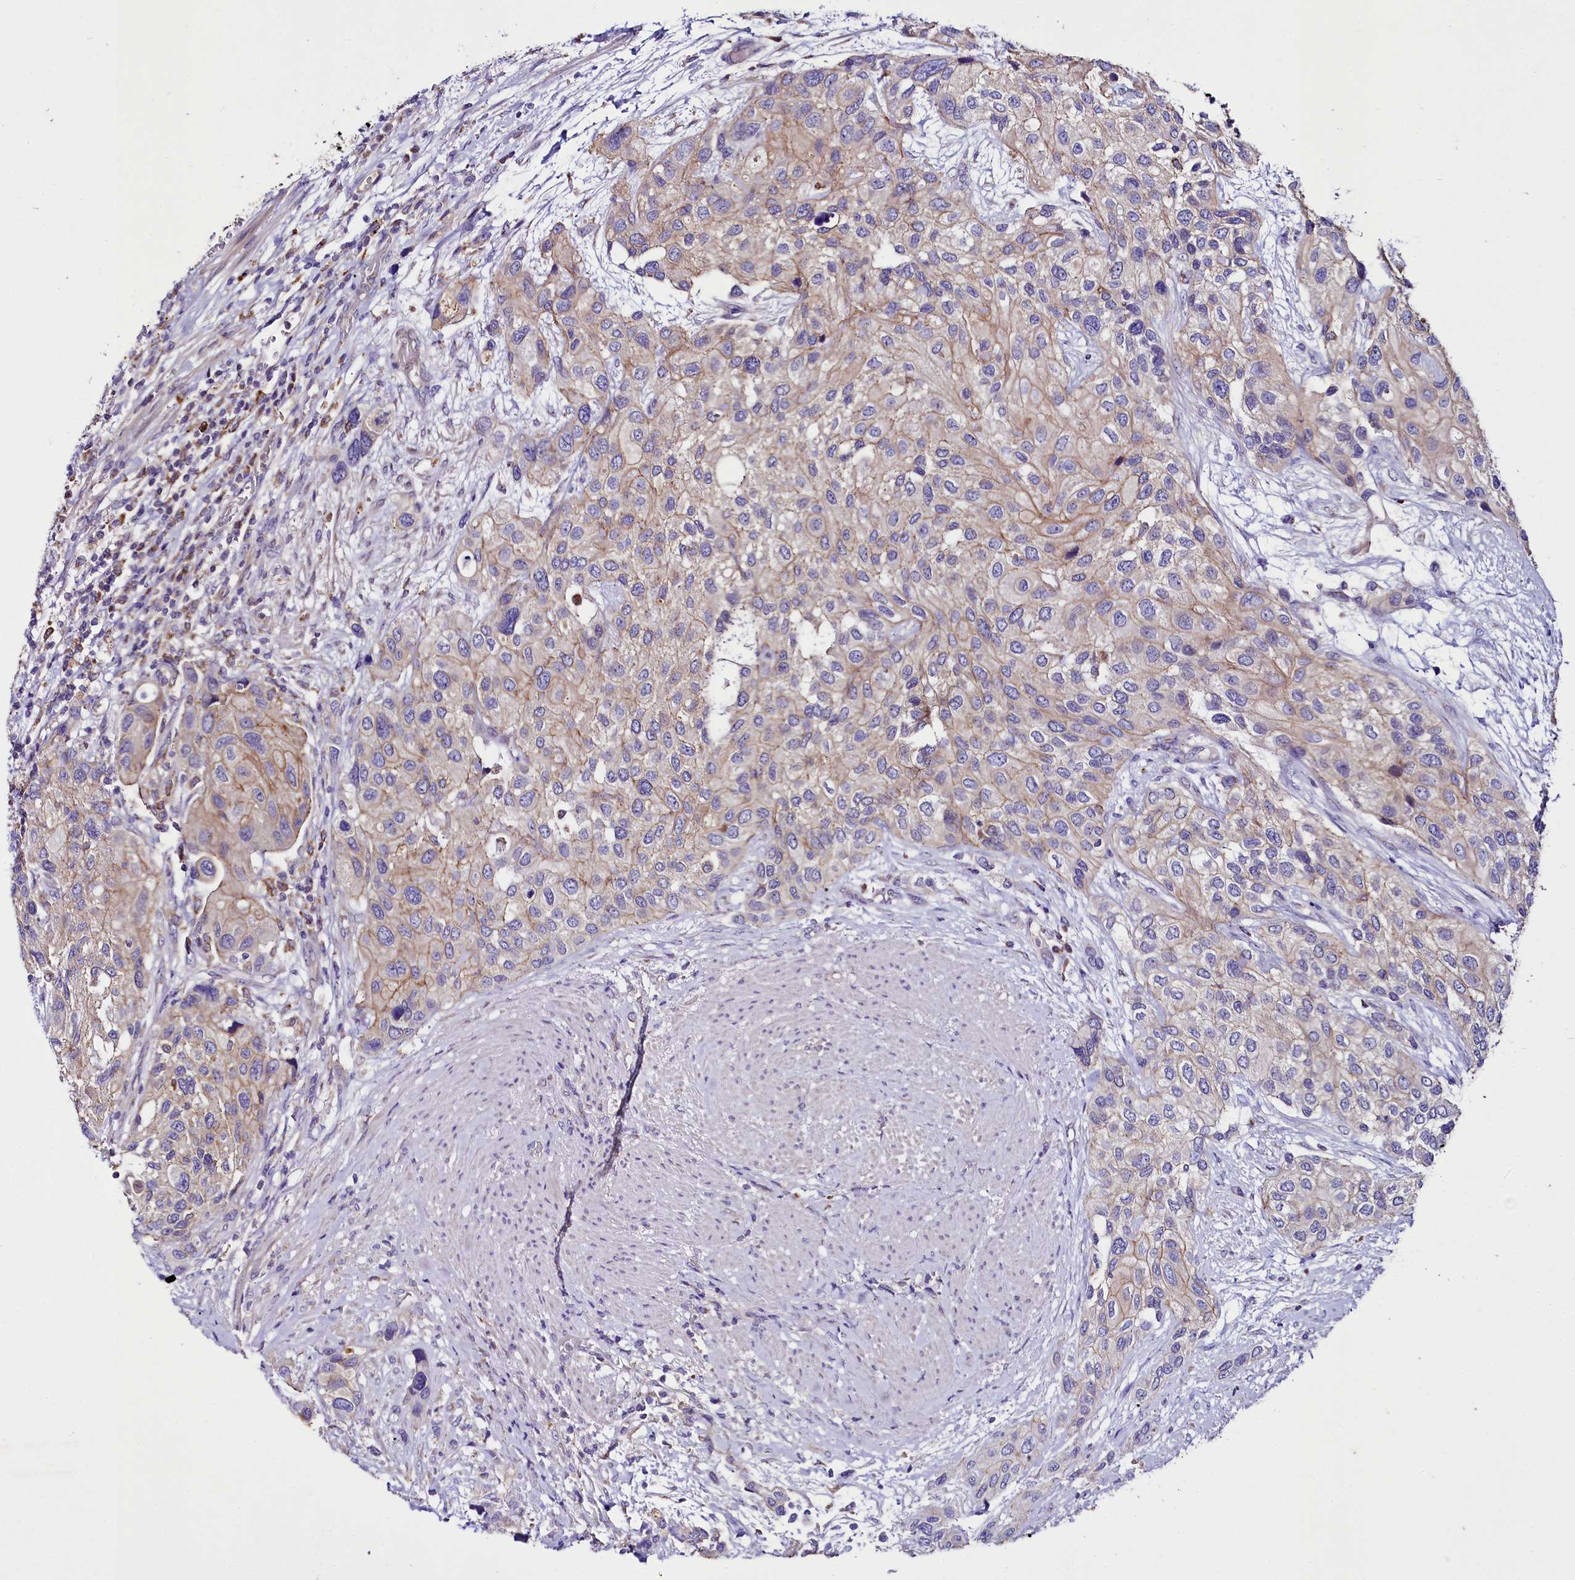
{"staining": {"intensity": "moderate", "quantity": "<25%", "location": "cytoplasmic/membranous"}, "tissue": "urothelial cancer", "cell_type": "Tumor cells", "image_type": "cancer", "snomed": [{"axis": "morphology", "description": "Normal tissue, NOS"}, {"axis": "morphology", "description": "Urothelial carcinoma, High grade"}, {"axis": "topography", "description": "Vascular tissue"}, {"axis": "topography", "description": "Urinary bladder"}], "caption": "High-grade urothelial carcinoma stained with IHC reveals moderate cytoplasmic/membranous positivity in about <25% of tumor cells. Ihc stains the protein of interest in brown and the nuclei are stained blue.", "gene": "SACM1L", "patient": {"sex": "female", "age": 56}}